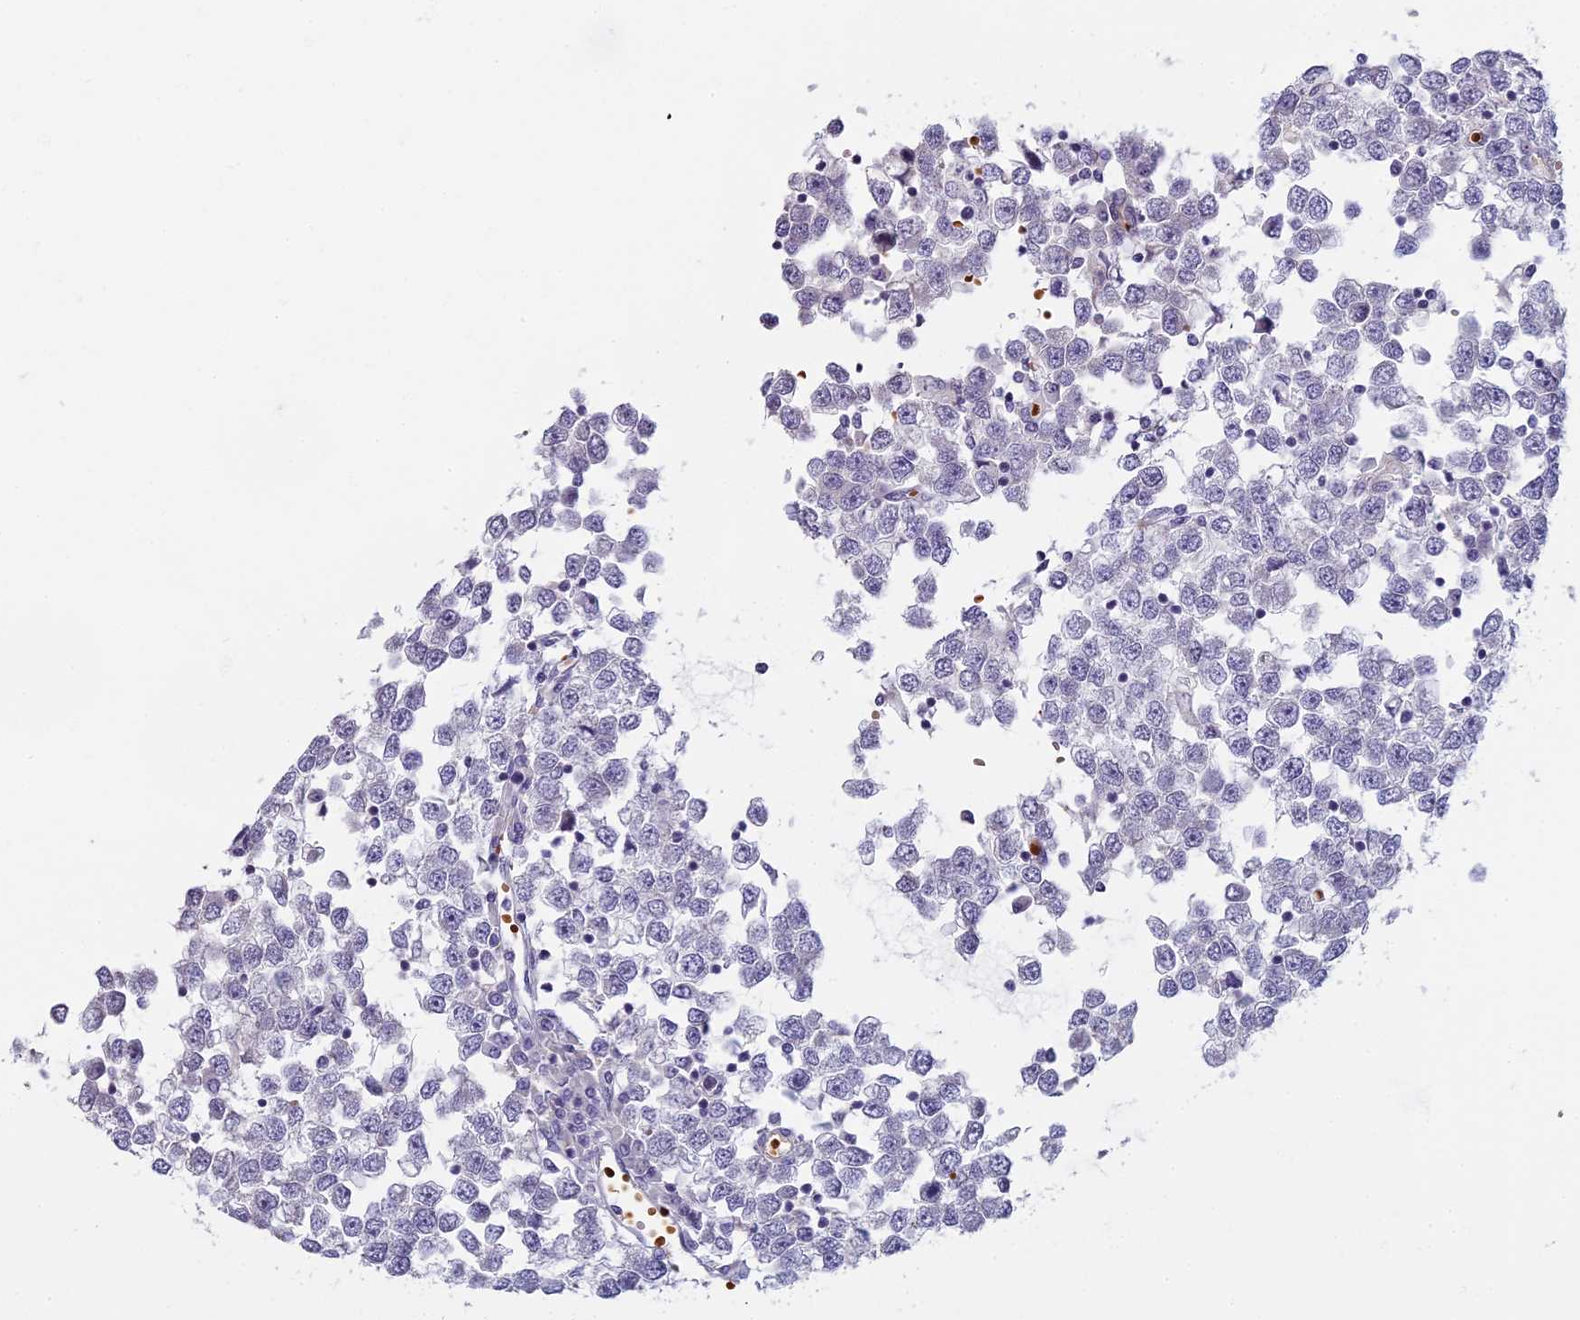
{"staining": {"intensity": "negative", "quantity": "none", "location": "none"}, "tissue": "testis cancer", "cell_type": "Tumor cells", "image_type": "cancer", "snomed": [{"axis": "morphology", "description": "Seminoma, NOS"}, {"axis": "topography", "description": "Testis"}], "caption": "The histopathology image demonstrates no staining of tumor cells in testis cancer.", "gene": "ARL15", "patient": {"sex": "male", "age": 65}}